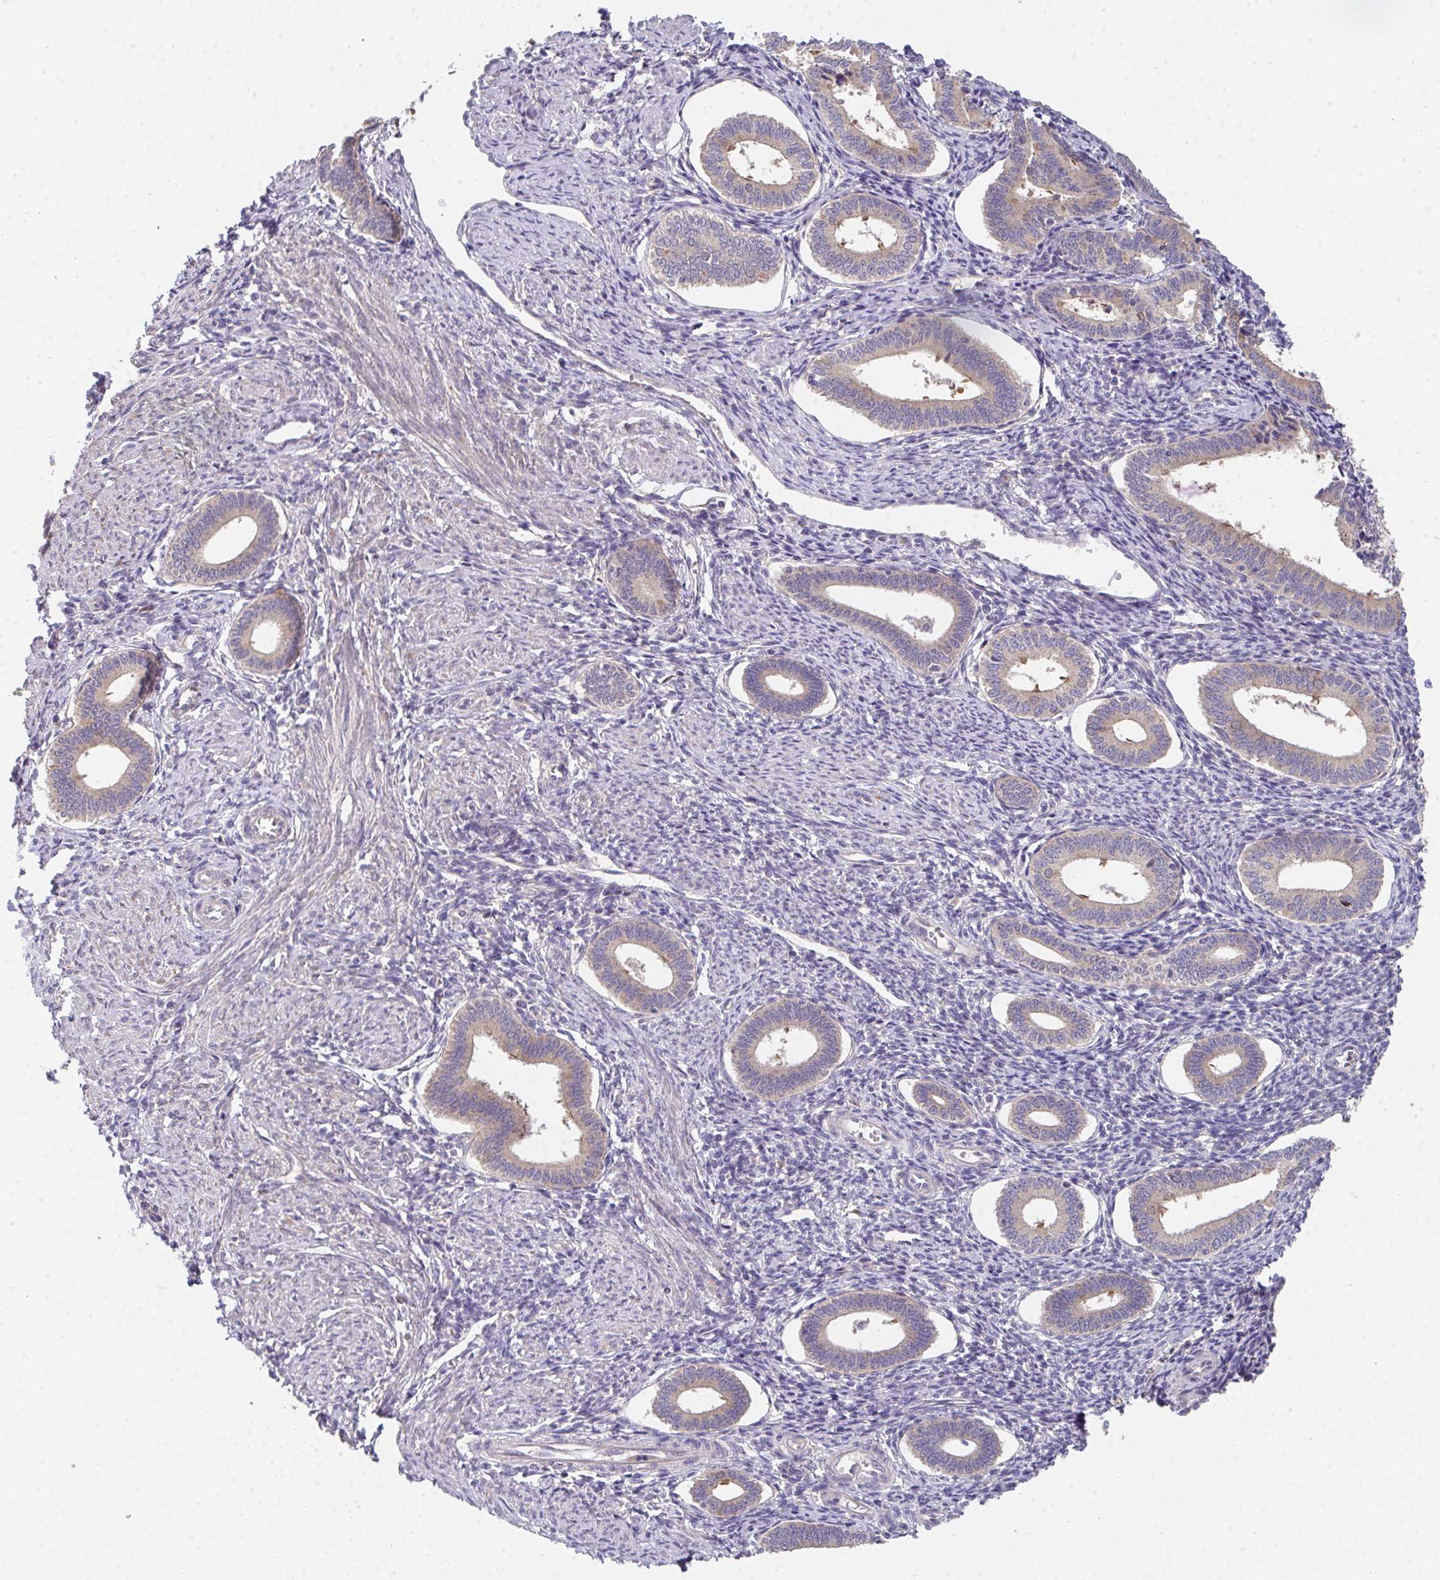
{"staining": {"intensity": "negative", "quantity": "none", "location": "none"}, "tissue": "endometrium", "cell_type": "Cells in endometrial stroma", "image_type": "normal", "snomed": [{"axis": "morphology", "description": "Normal tissue, NOS"}, {"axis": "topography", "description": "Endometrium"}], "caption": "Micrograph shows no significant protein positivity in cells in endometrial stroma of unremarkable endometrium. Brightfield microscopy of immunohistochemistry stained with DAB (3,3'-diaminobenzidine) (brown) and hematoxylin (blue), captured at high magnification.", "gene": "TSPAN31", "patient": {"sex": "female", "age": 41}}